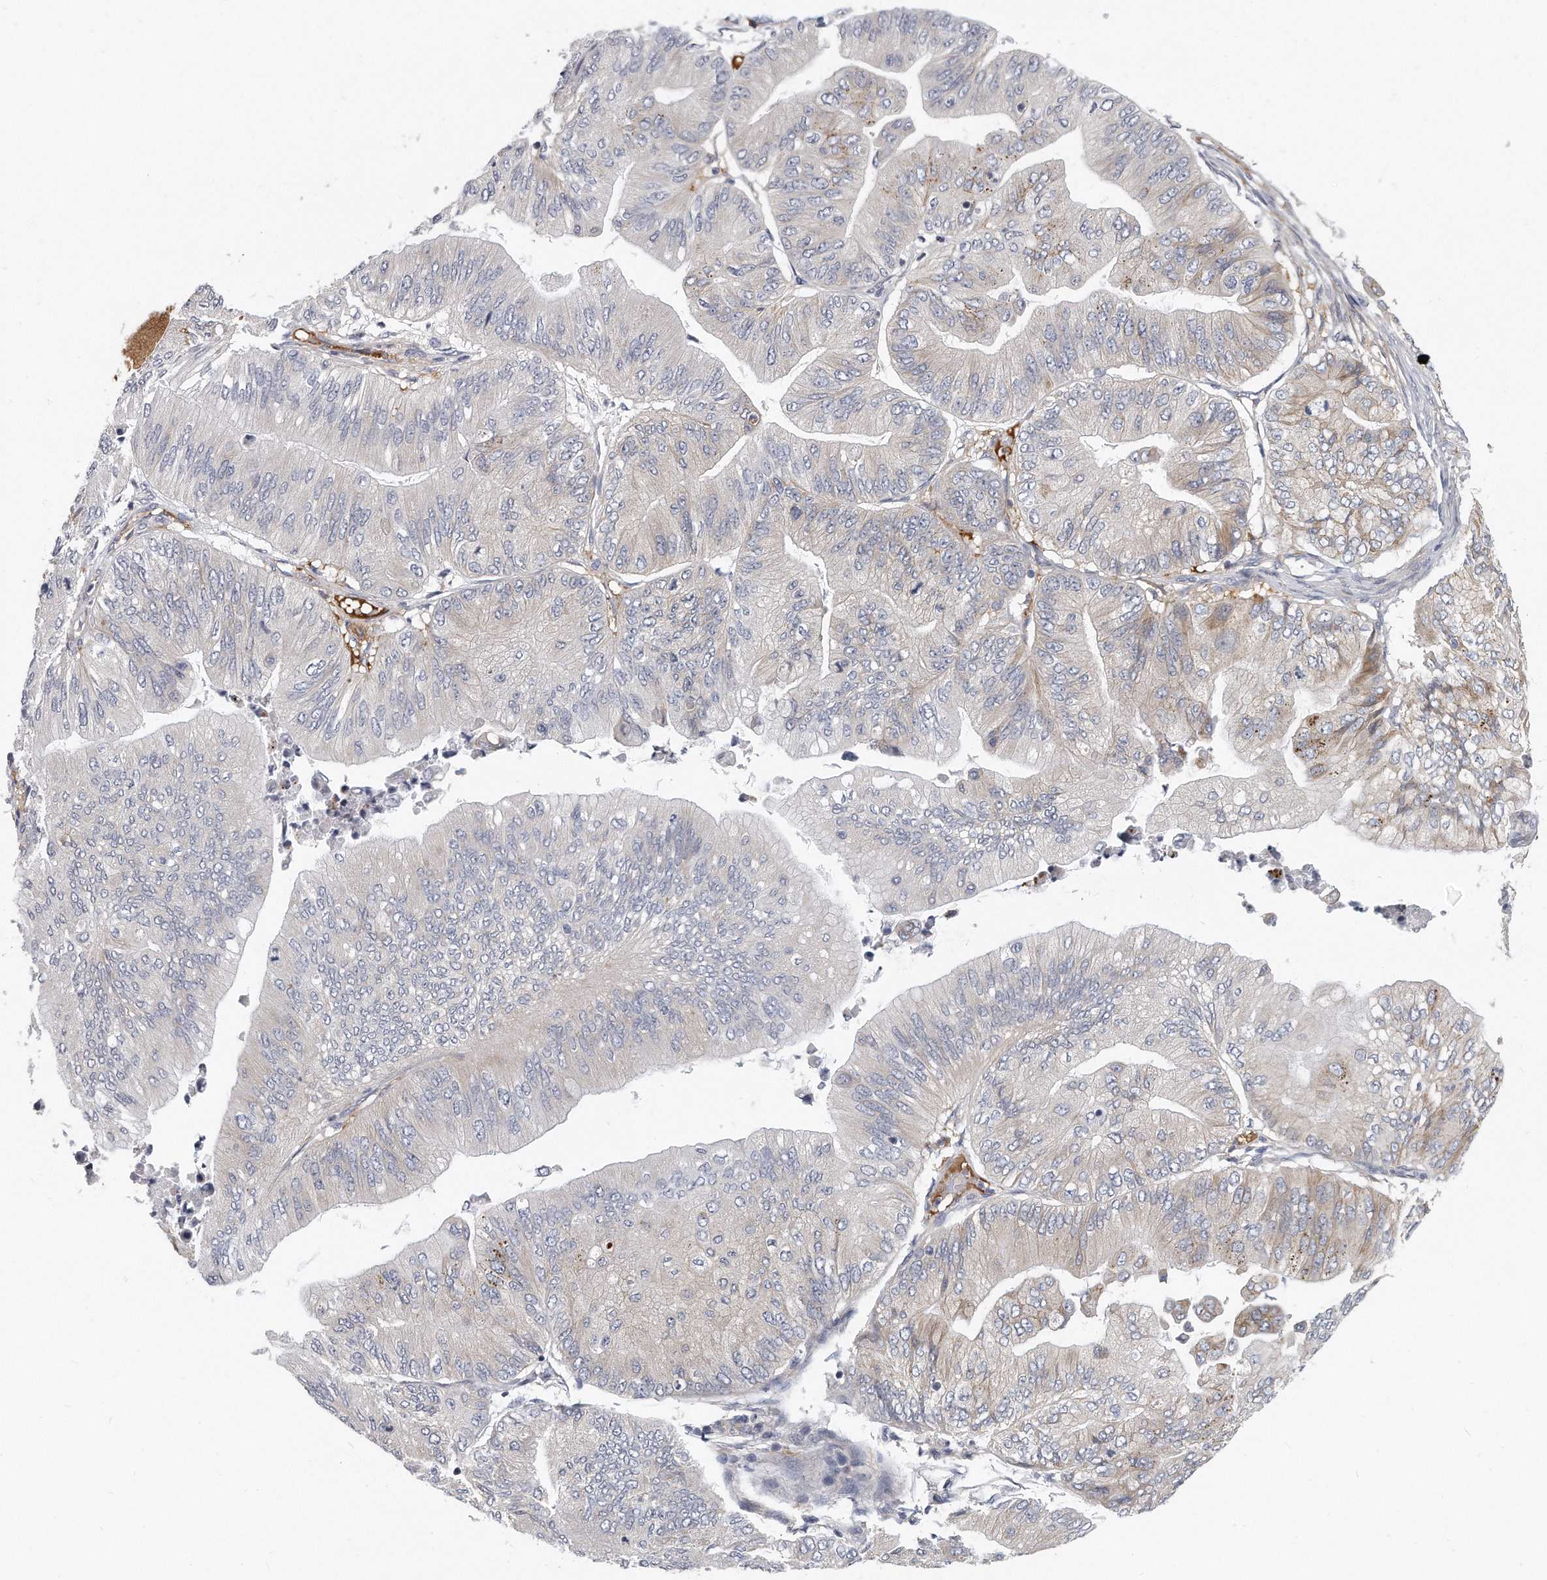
{"staining": {"intensity": "moderate", "quantity": "<25%", "location": "cytoplasmic/membranous"}, "tissue": "ovarian cancer", "cell_type": "Tumor cells", "image_type": "cancer", "snomed": [{"axis": "morphology", "description": "Cystadenocarcinoma, mucinous, NOS"}, {"axis": "topography", "description": "Ovary"}], "caption": "DAB immunohistochemical staining of mucinous cystadenocarcinoma (ovarian) exhibits moderate cytoplasmic/membranous protein staining in approximately <25% of tumor cells.", "gene": "PLEKHA6", "patient": {"sex": "female", "age": 61}}